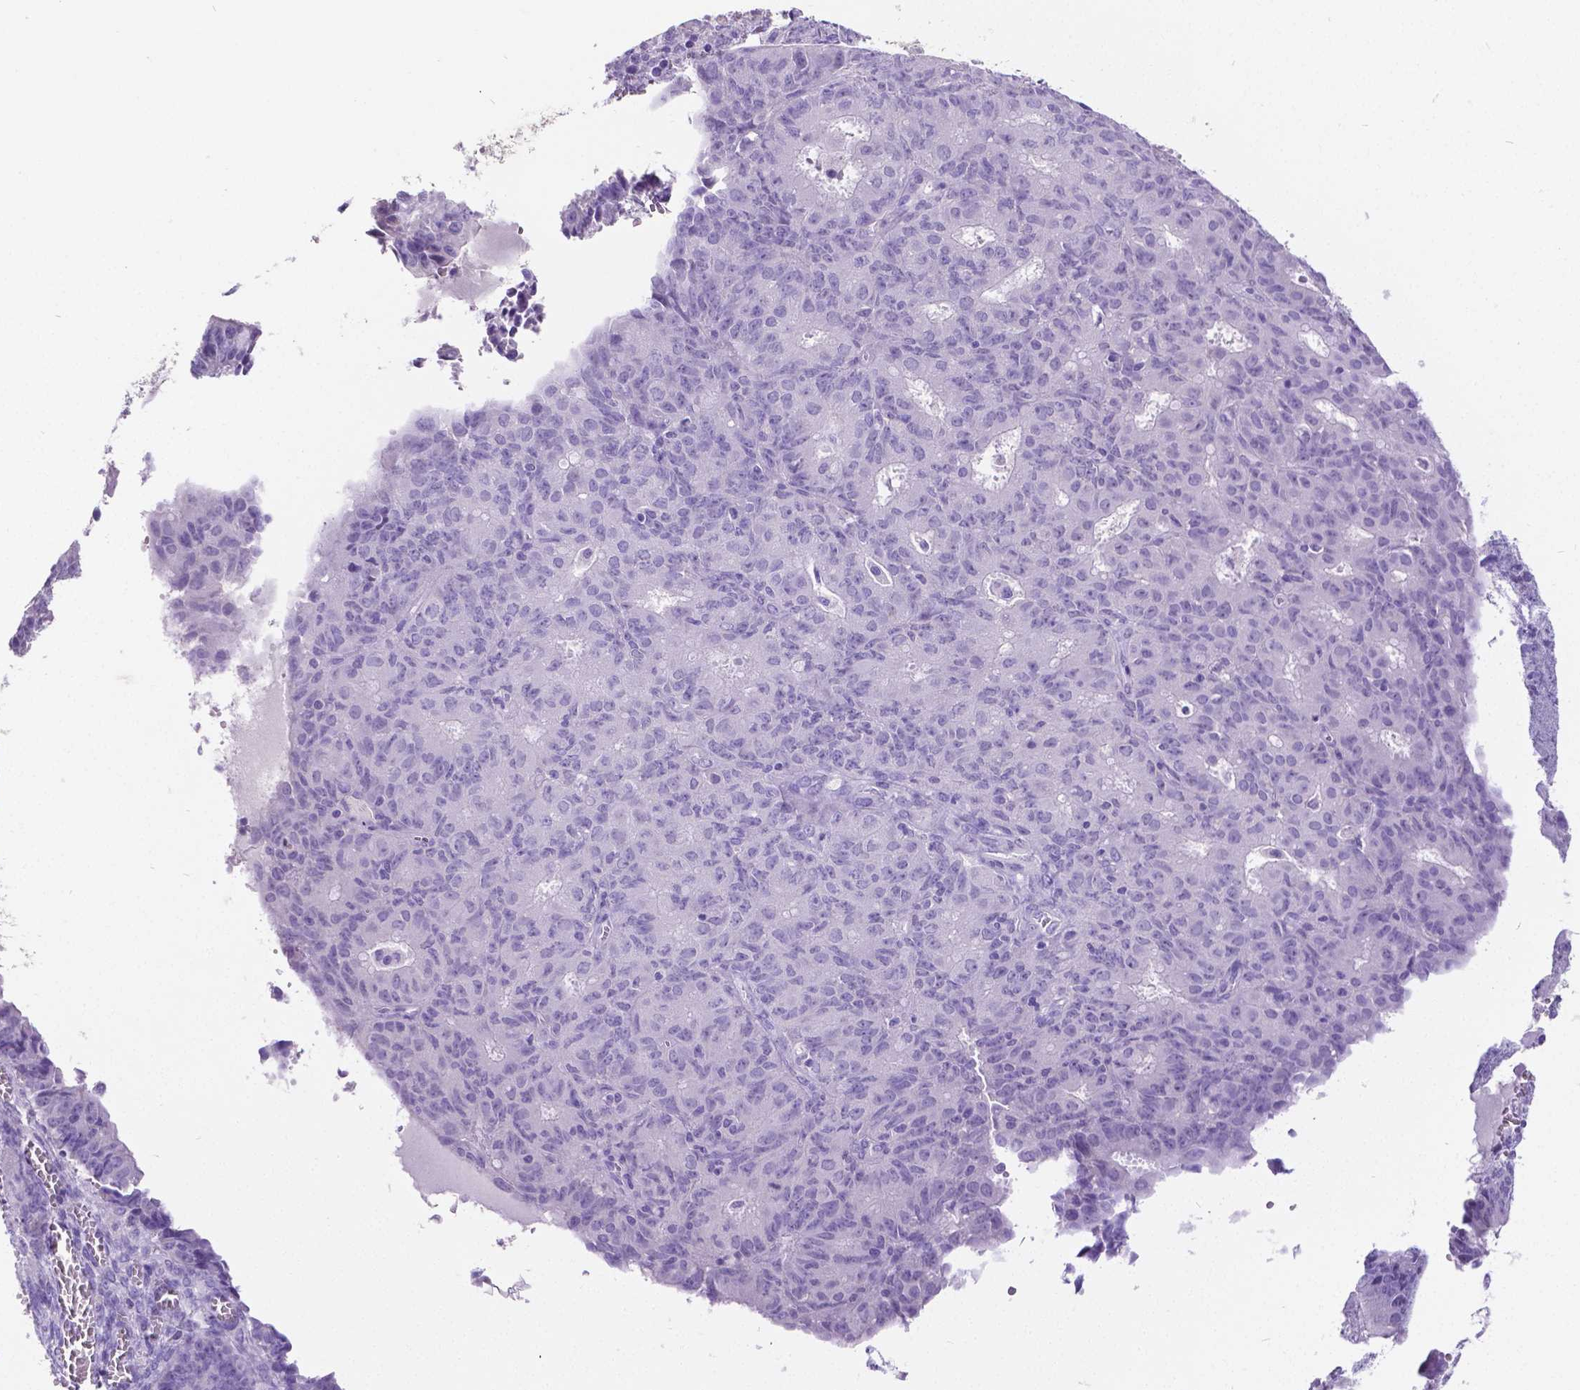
{"staining": {"intensity": "negative", "quantity": "none", "location": "none"}, "tissue": "ovarian cancer", "cell_type": "Tumor cells", "image_type": "cancer", "snomed": [{"axis": "morphology", "description": "Carcinoma, endometroid"}, {"axis": "topography", "description": "Ovary"}], "caption": "DAB immunohistochemical staining of human endometroid carcinoma (ovarian) shows no significant positivity in tumor cells.", "gene": "SATB2", "patient": {"sex": "female", "age": 42}}